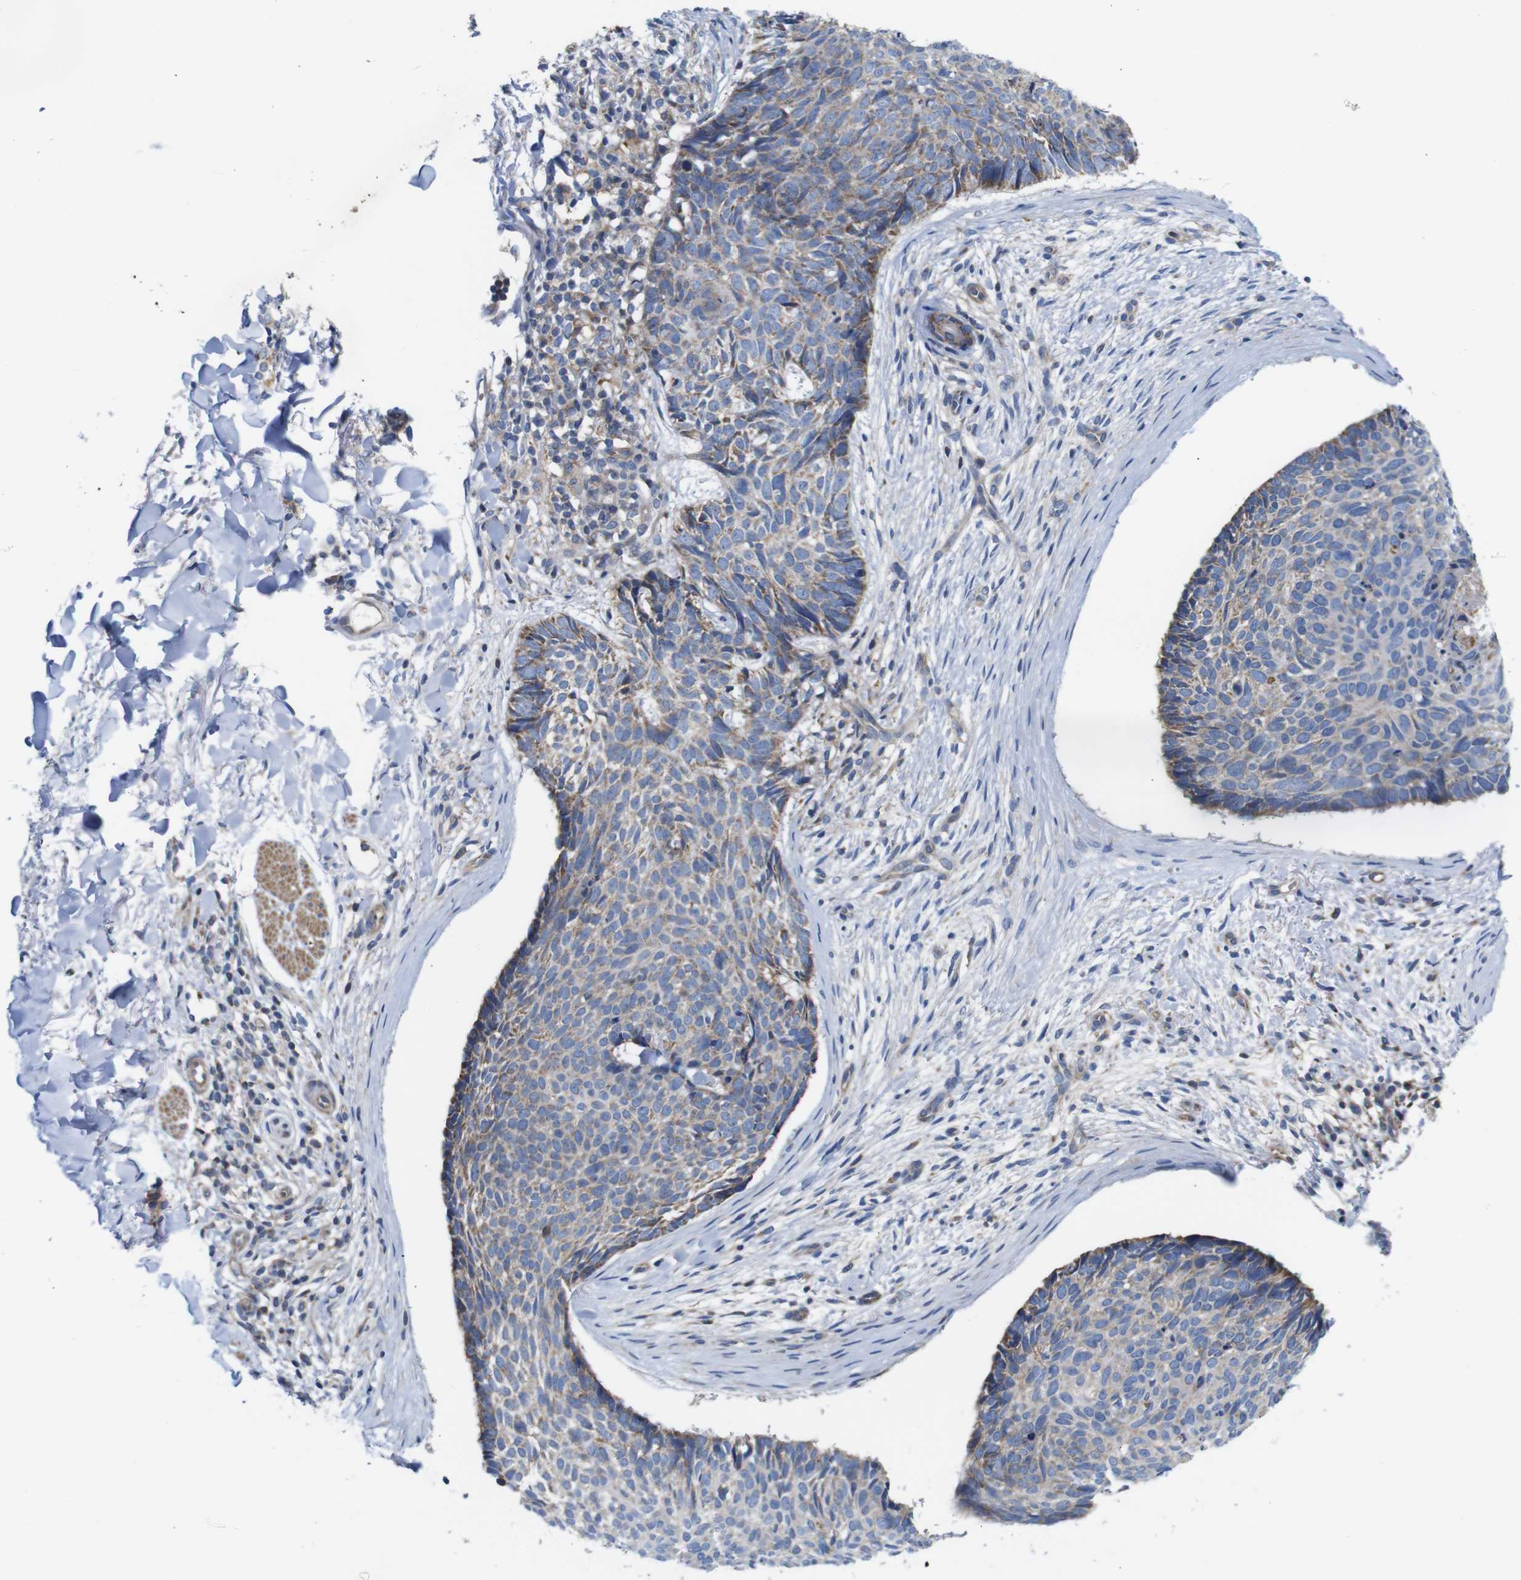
{"staining": {"intensity": "weak", "quantity": "25%-75%", "location": "cytoplasmic/membranous"}, "tissue": "skin cancer", "cell_type": "Tumor cells", "image_type": "cancer", "snomed": [{"axis": "morphology", "description": "Normal tissue, NOS"}, {"axis": "morphology", "description": "Basal cell carcinoma"}, {"axis": "topography", "description": "Skin"}], "caption": "Protein expression by immunohistochemistry reveals weak cytoplasmic/membranous staining in about 25%-75% of tumor cells in skin cancer (basal cell carcinoma).", "gene": "PDCD1LG2", "patient": {"sex": "female", "age": 56}}